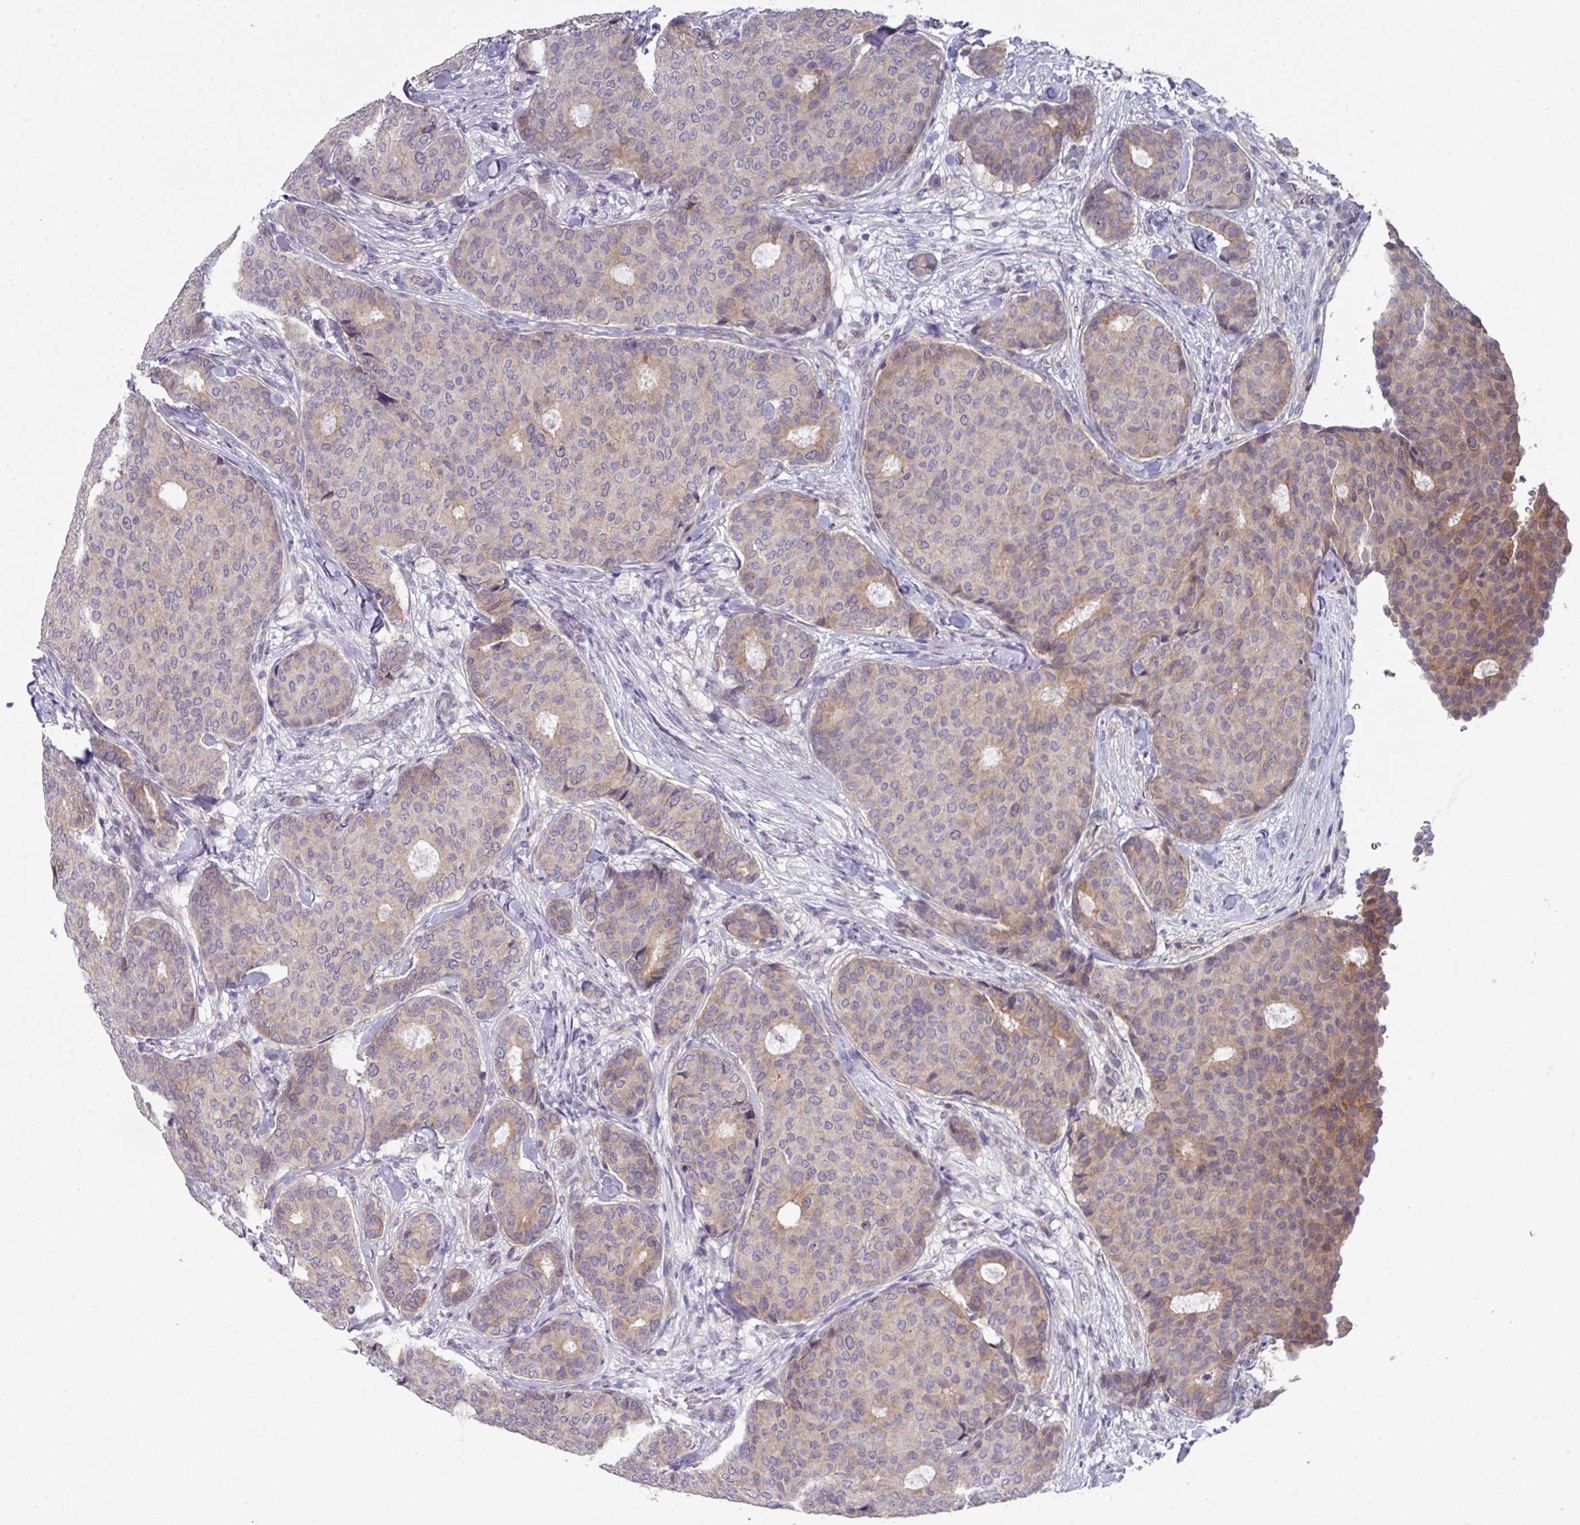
{"staining": {"intensity": "weak", "quantity": "<25%", "location": "cytoplasmic/membranous"}, "tissue": "breast cancer", "cell_type": "Tumor cells", "image_type": "cancer", "snomed": [{"axis": "morphology", "description": "Duct carcinoma"}, {"axis": "topography", "description": "Breast"}], "caption": "This is a image of immunohistochemistry (IHC) staining of breast cancer, which shows no expression in tumor cells.", "gene": "DCAF12L2", "patient": {"sex": "female", "age": 75}}